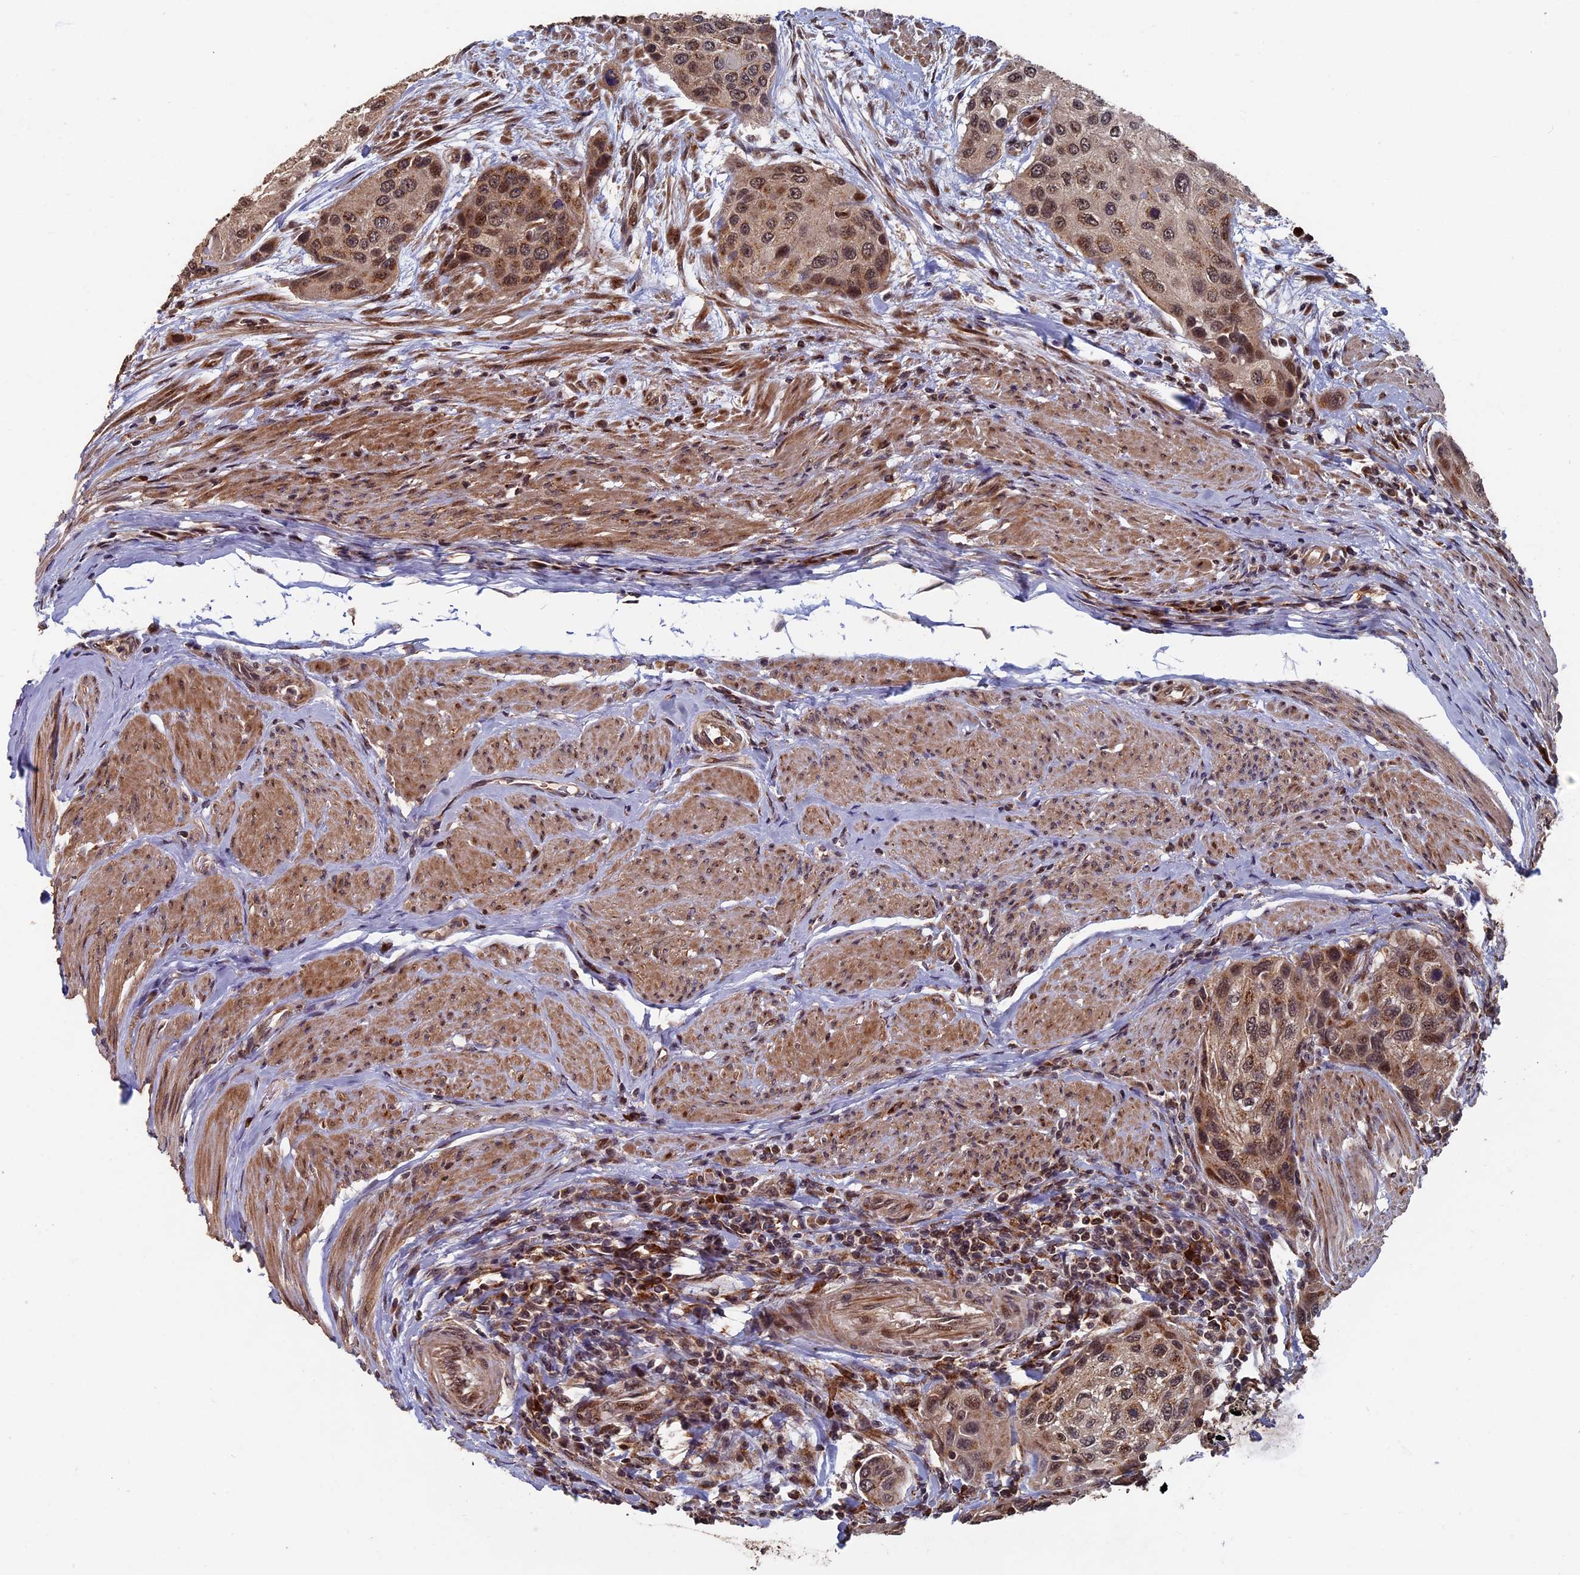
{"staining": {"intensity": "moderate", "quantity": ">75%", "location": "nuclear"}, "tissue": "urothelial cancer", "cell_type": "Tumor cells", "image_type": "cancer", "snomed": [{"axis": "morphology", "description": "Normal tissue, NOS"}, {"axis": "morphology", "description": "Urothelial carcinoma, High grade"}, {"axis": "topography", "description": "Vascular tissue"}, {"axis": "topography", "description": "Urinary bladder"}], "caption": "Urothelial cancer tissue shows moderate nuclear staining in about >75% of tumor cells", "gene": "RASGRF1", "patient": {"sex": "female", "age": 56}}